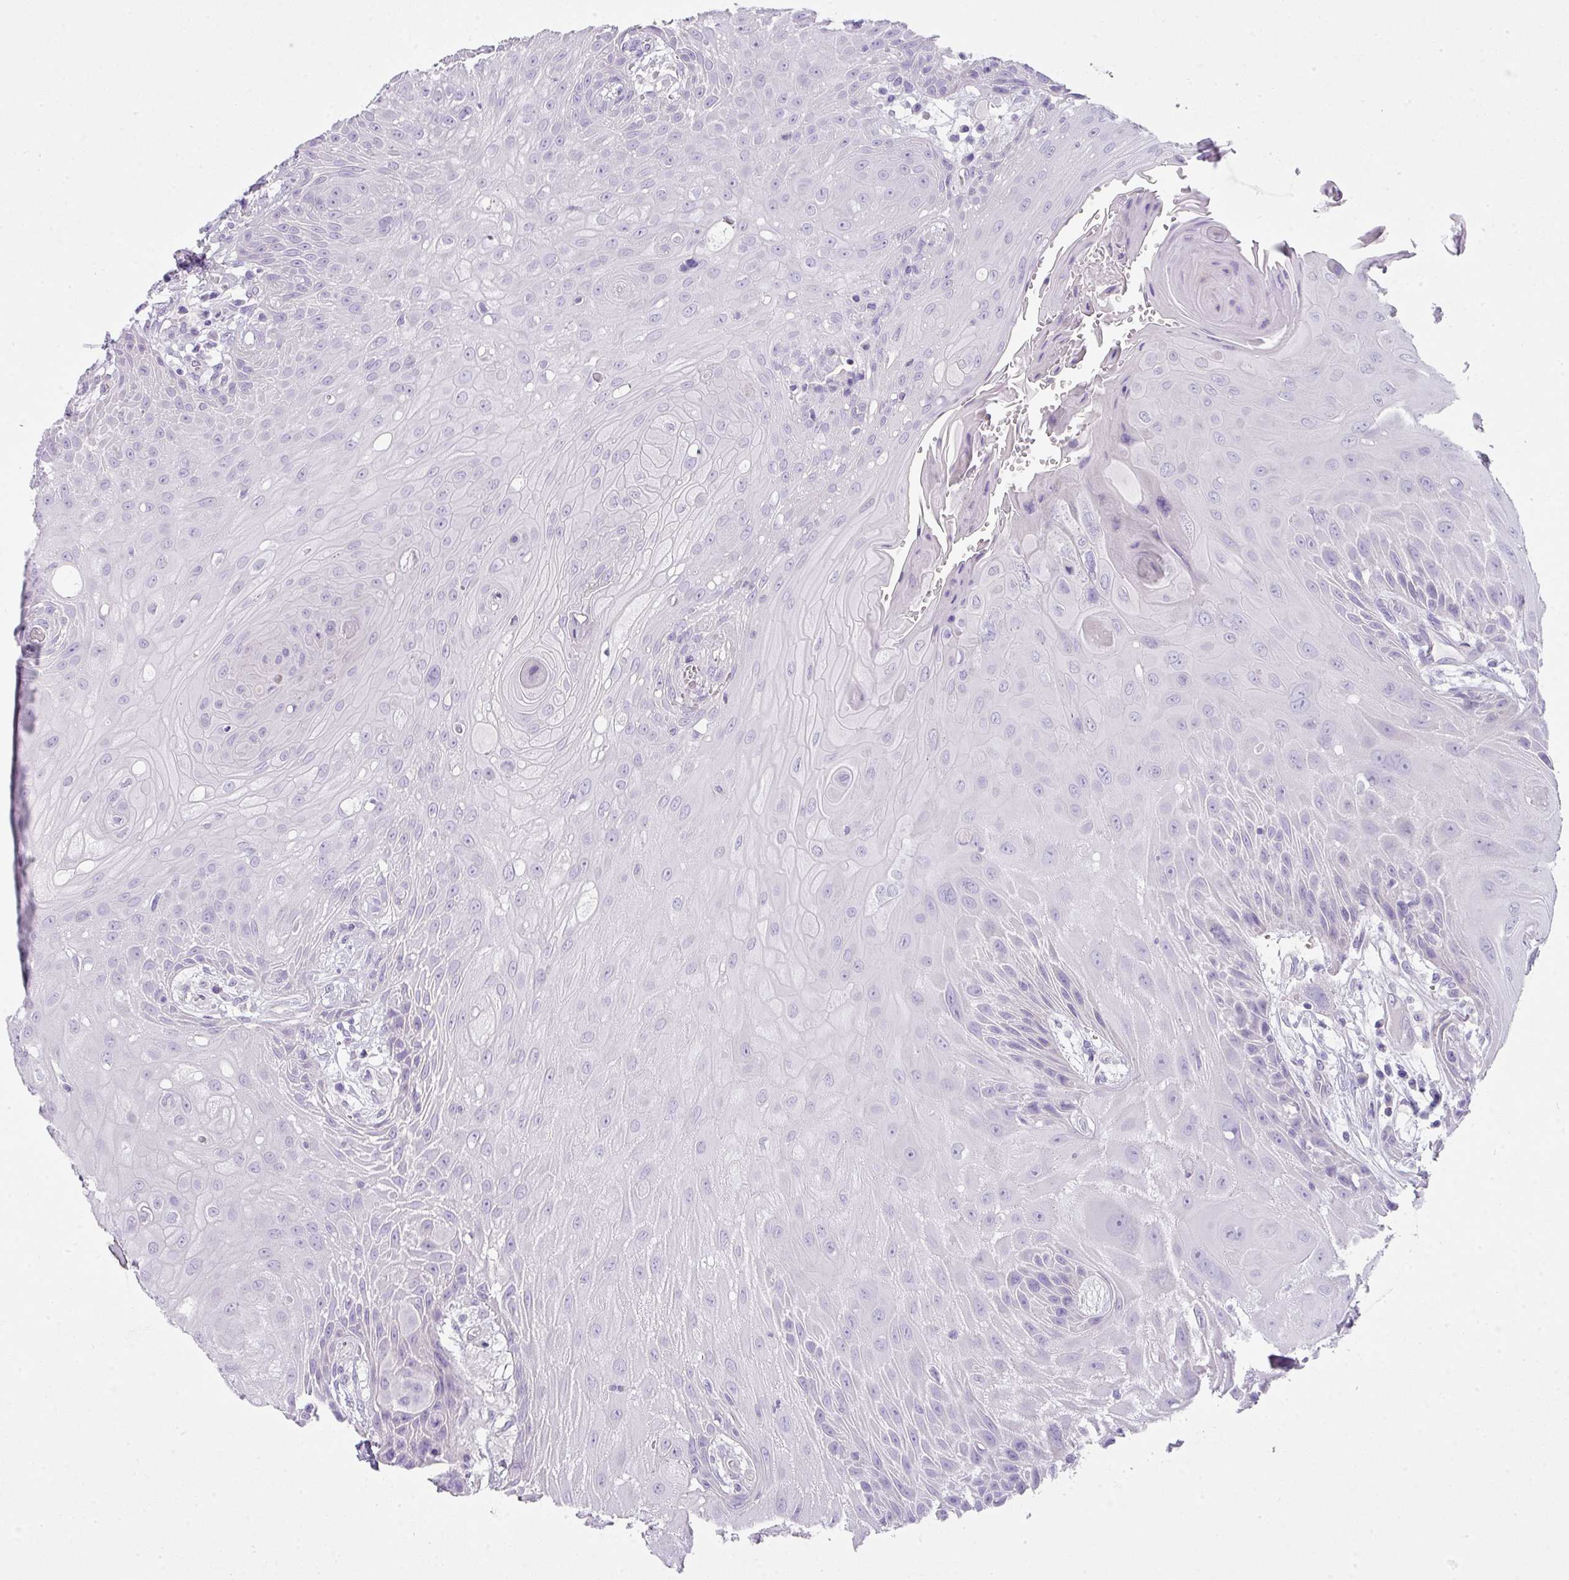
{"staining": {"intensity": "negative", "quantity": "none", "location": "none"}, "tissue": "head and neck cancer", "cell_type": "Tumor cells", "image_type": "cancer", "snomed": [{"axis": "morphology", "description": "Squamous cell carcinoma, NOS"}, {"axis": "topography", "description": "Head-Neck"}], "caption": "A micrograph of head and neck squamous cell carcinoma stained for a protein shows no brown staining in tumor cells.", "gene": "GLI4", "patient": {"sex": "female", "age": 73}}